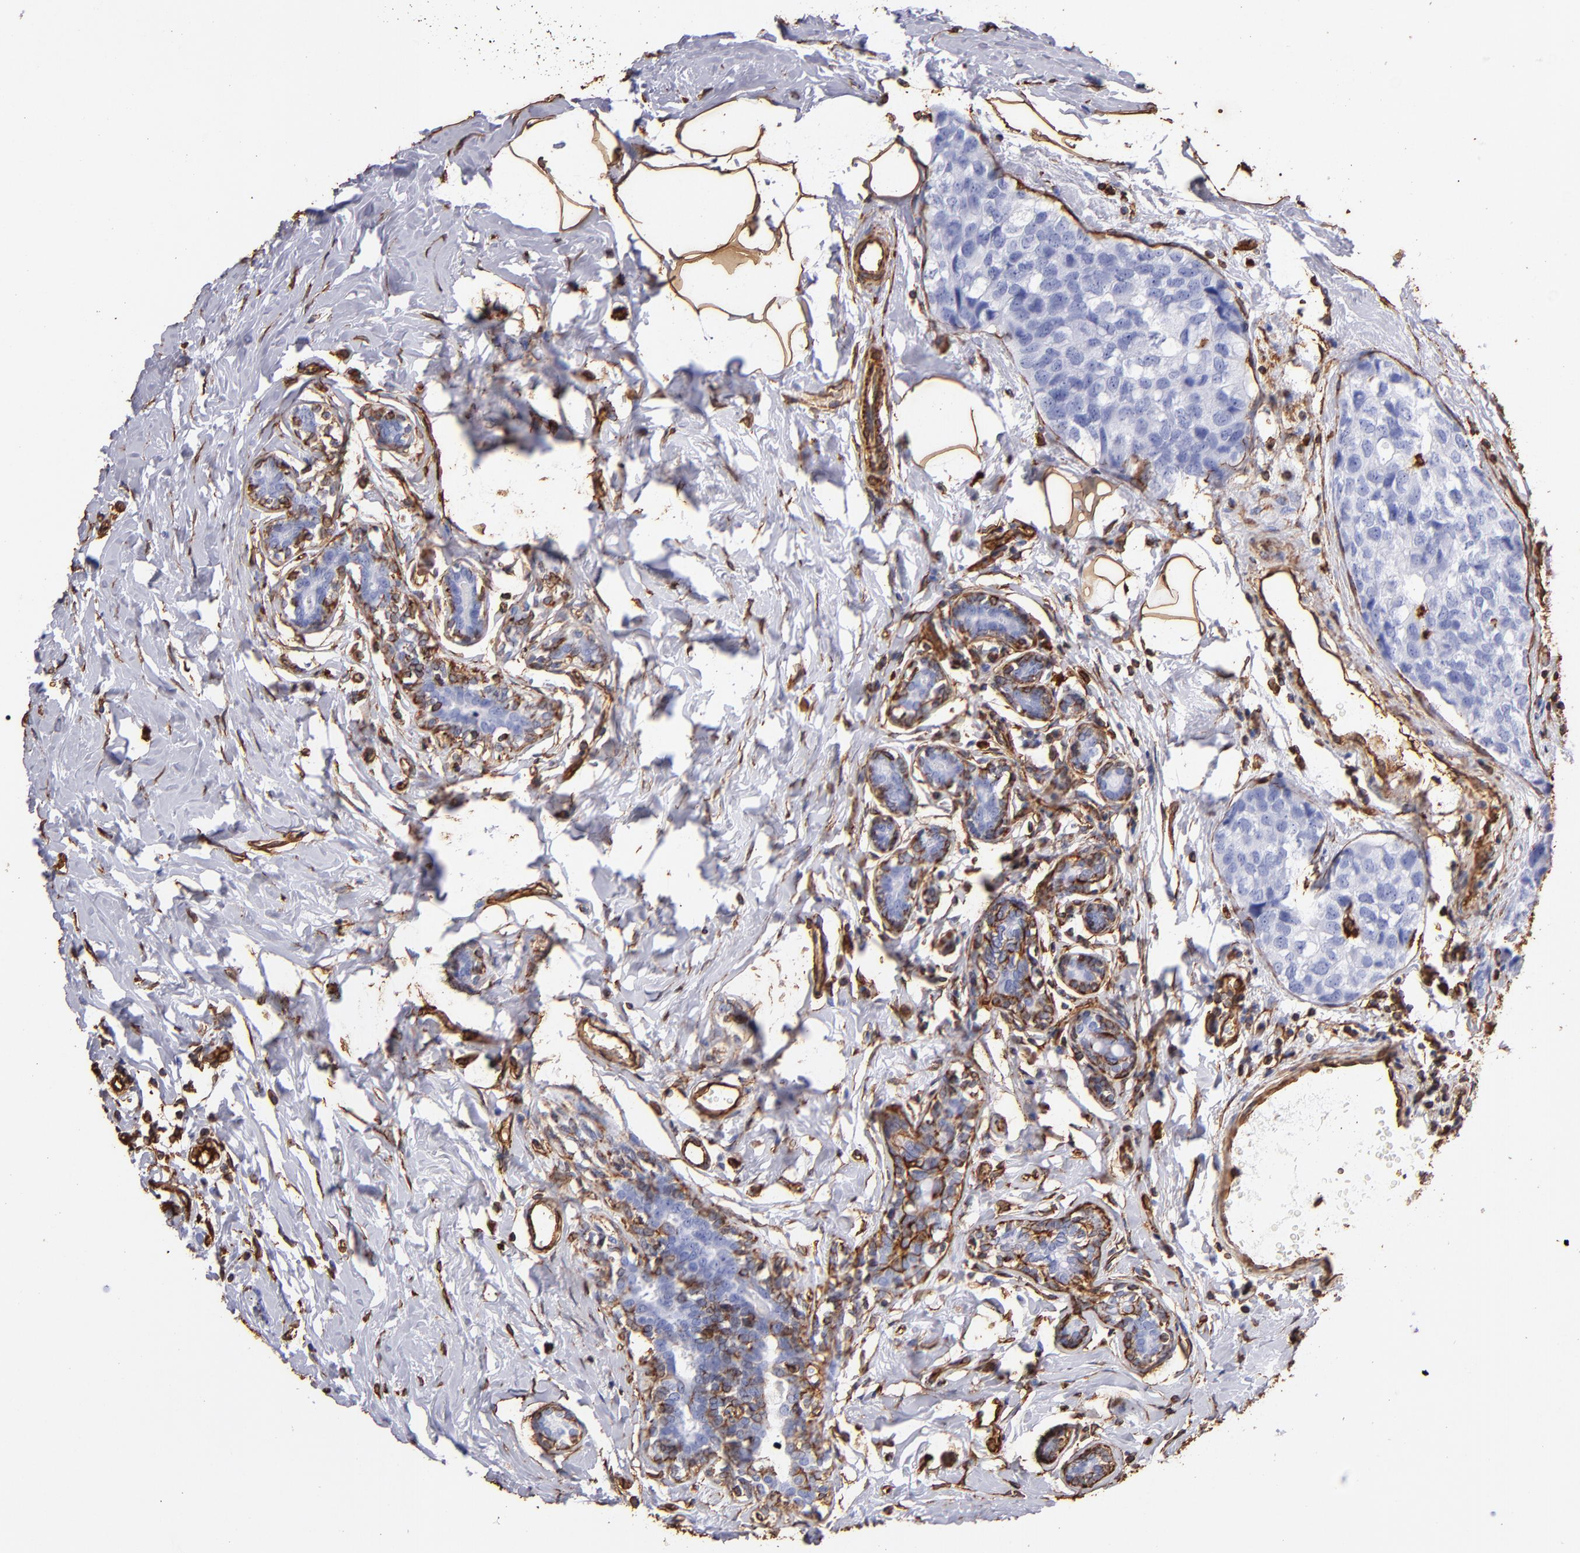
{"staining": {"intensity": "negative", "quantity": "none", "location": "none"}, "tissue": "breast cancer", "cell_type": "Tumor cells", "image_type": "cancer", "snomed": [{"axis": "morphology", "description": "Normal tissue, NOS"}, {"axis": "morphology", "description": "Duct carcinoma"}, {"axis": "topography", "description": "Breast"}], "caption": "DAB (3,3'-diaminobenzidine) immunohistochemical staining of human breast cancer (invasive ductal carcinoma) shows no significant positivity in tumor cells.", "gene": "VIM", "patient": {"sex": "female", "age": 50}}